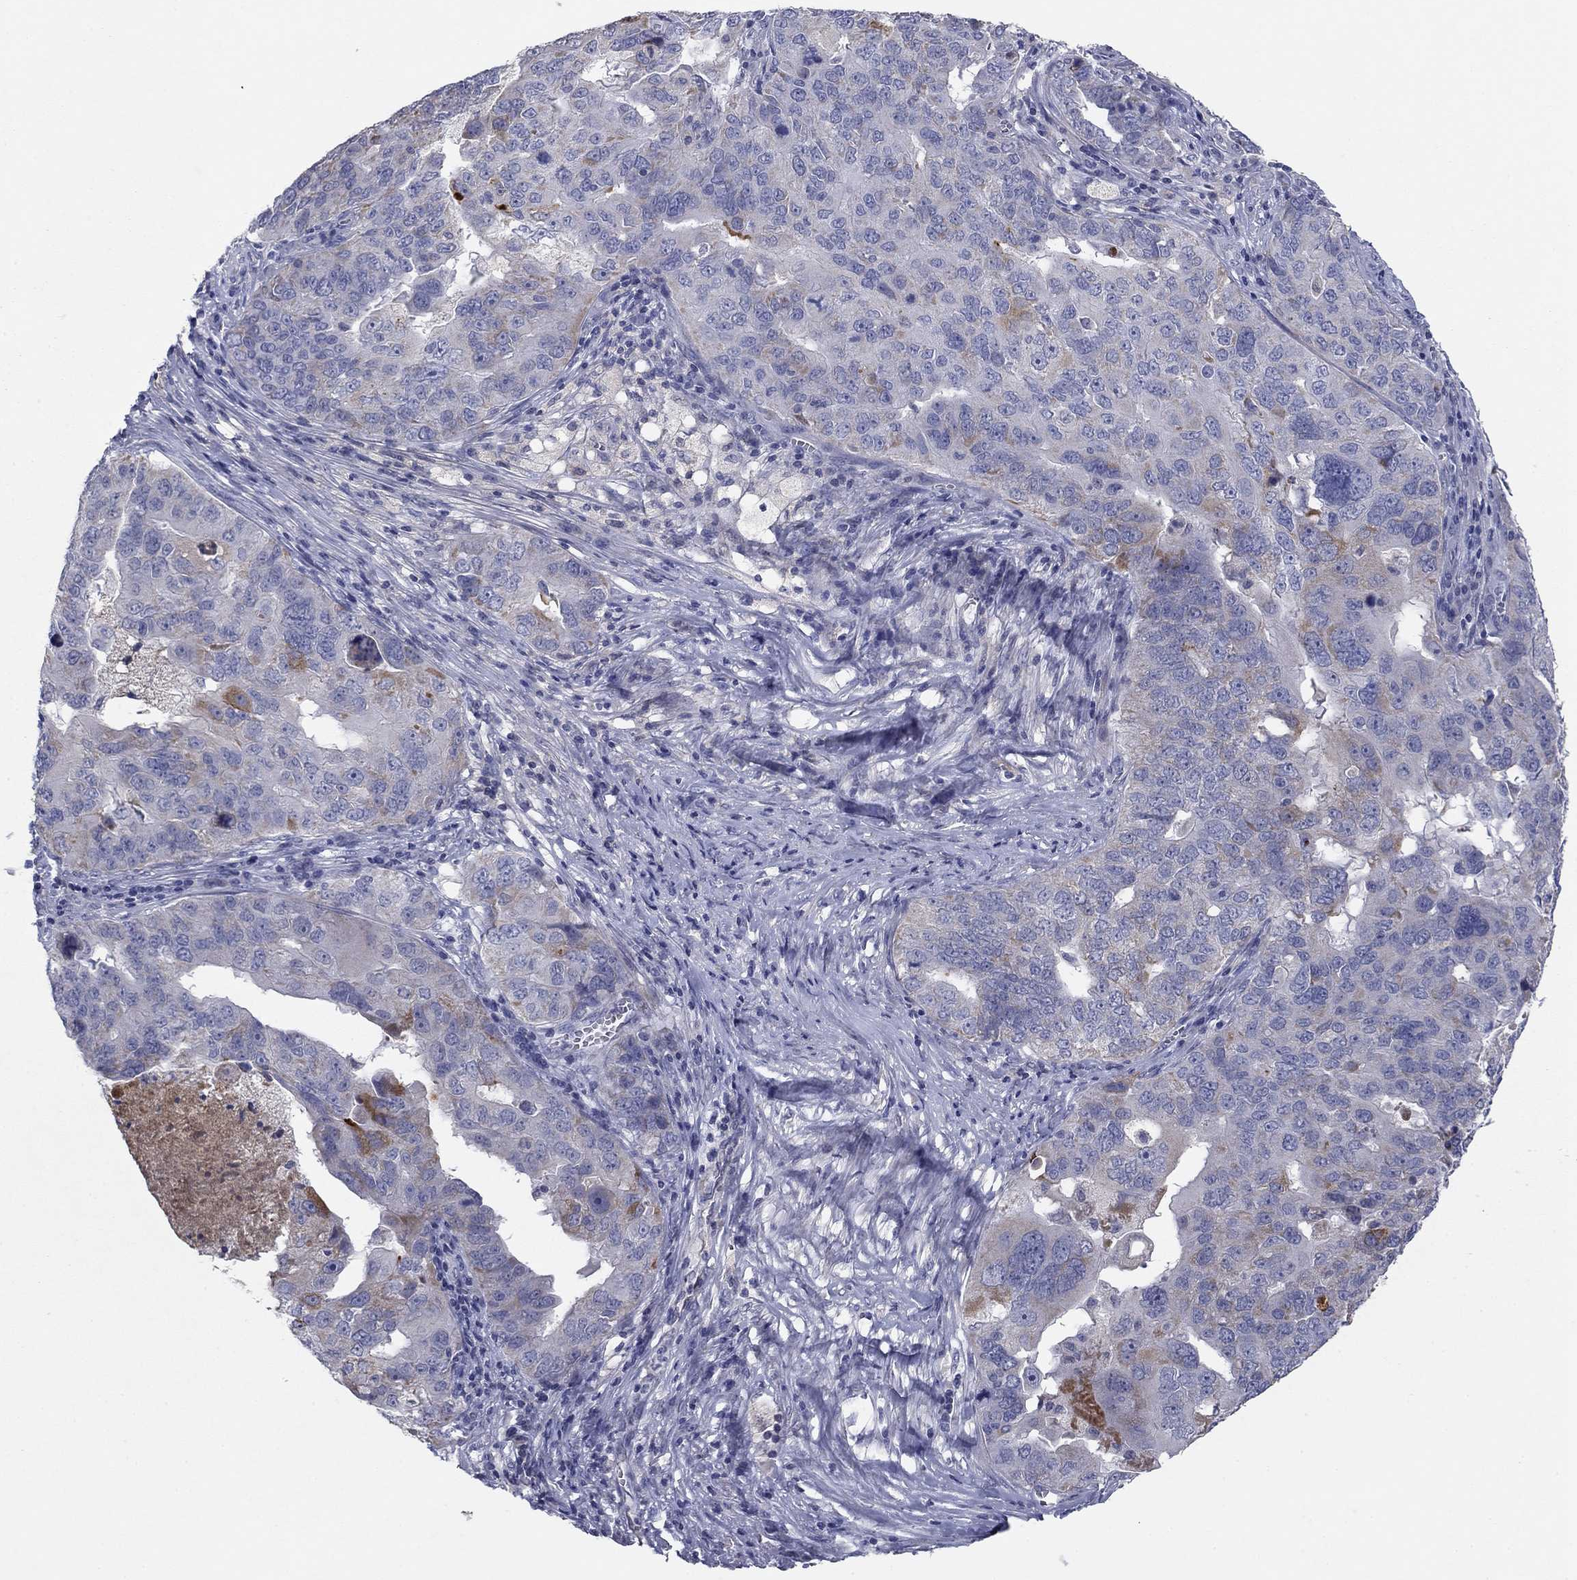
{"staining": {"intensity": "moderate", "quantity": "<25%", "location": "cytoplasmic/membranous"}, "tissue": "ovarian cancer", "cell_type": "Tumor cells", "image_type": "cancer", "snomed": [{"axis": "morphology", "description": "Carcinoma, endometroid"}, {"axis": "topography", "description": "Soft tissue"}, {"axis": "topography", "description": "Ovary"}], "caption": "Endometroid carcinoma (ovarian) stained with a protein marker displays moderate staining in tumor cells.", "gene": "PTGDS", "patient": {"sex": "female", "age": 52}}